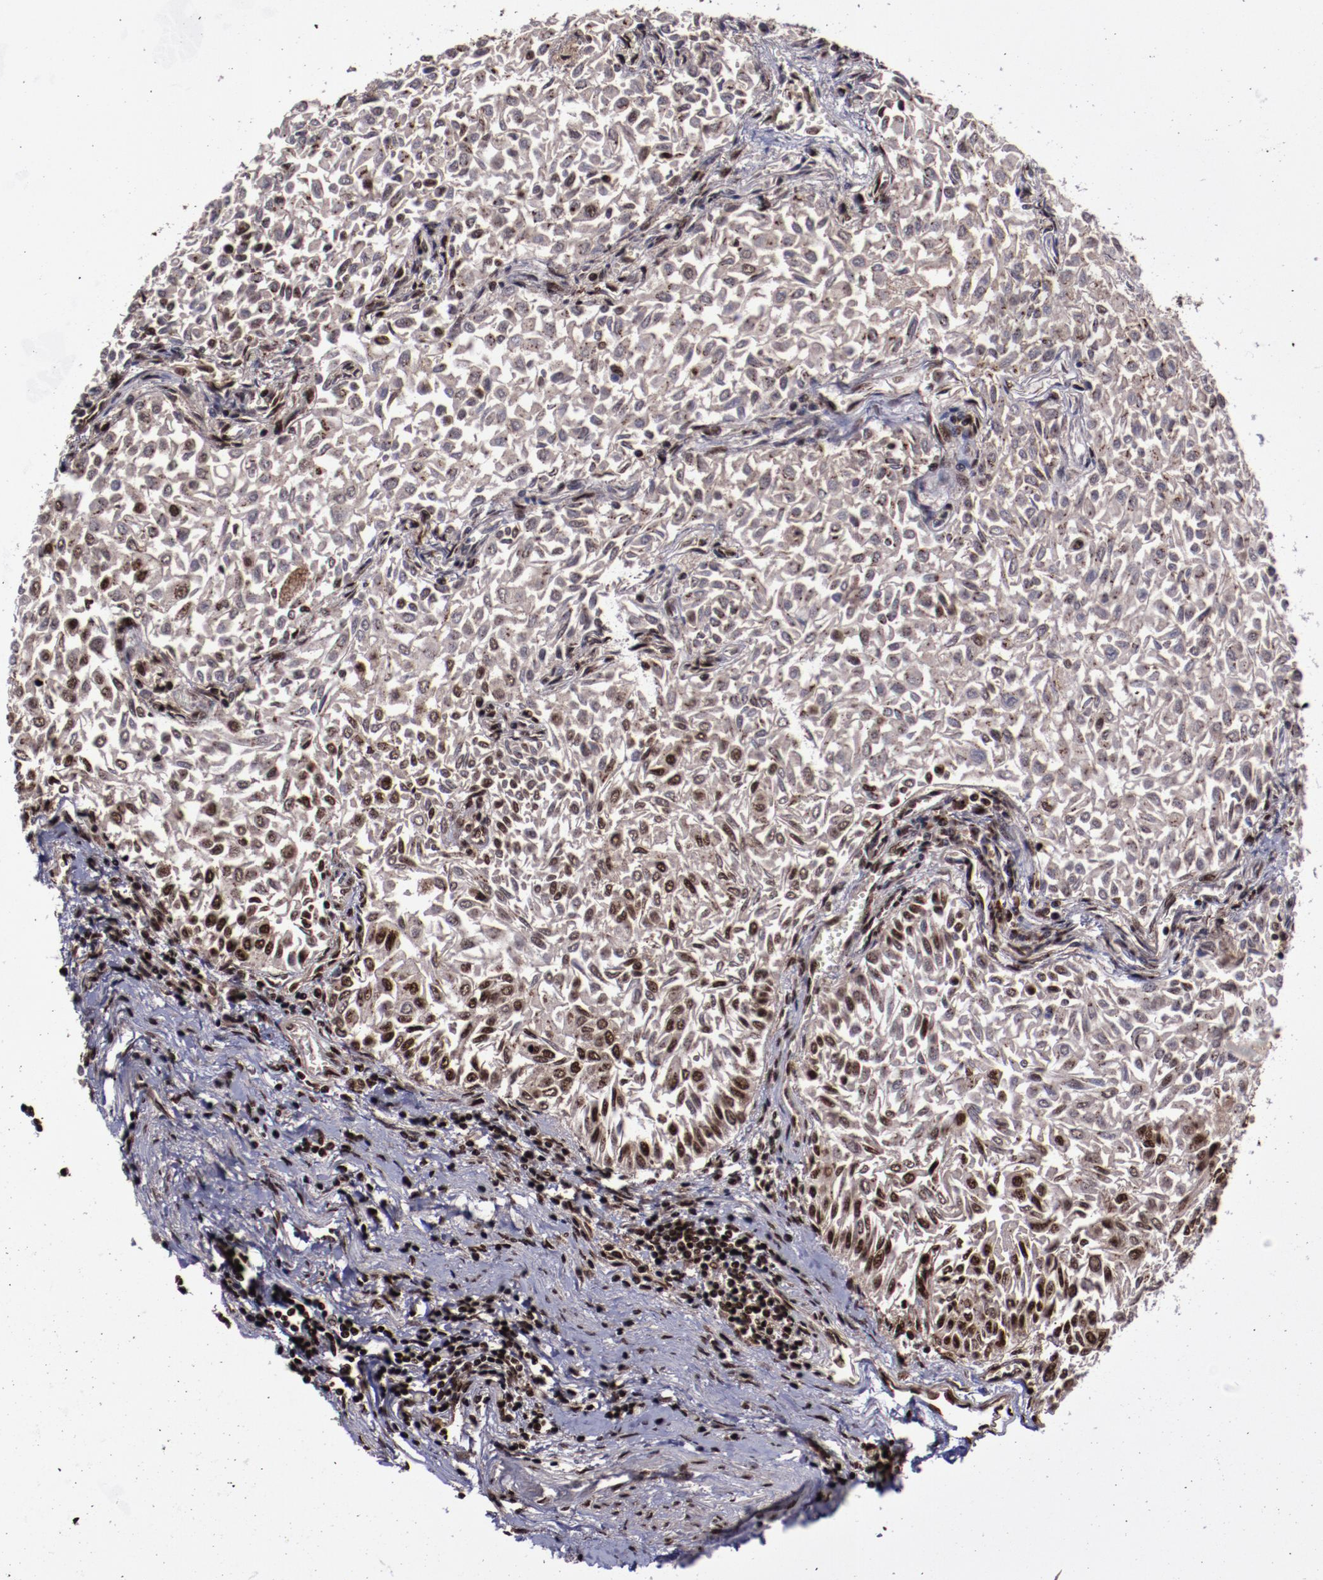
{"staining": {"intensity": "moderate", "quantity": "<25%", "location": "nuclear"}, "tissue": "urothelial cancer", "cell_type": "Tumor cells", "image_type": "cancer", "snomed": [{"axis": "morphology", "description": "Urothelial carcinoma, Low grade"}, {"axis": "topography", "description": "Urinary bladder"}], "caption": "Tumor cells reveal moderate nuclear staining in approximately <25% of cells in urothelial cancer.", "gene": "SNW1", "patient": {"sex": "male", "age": 64}}